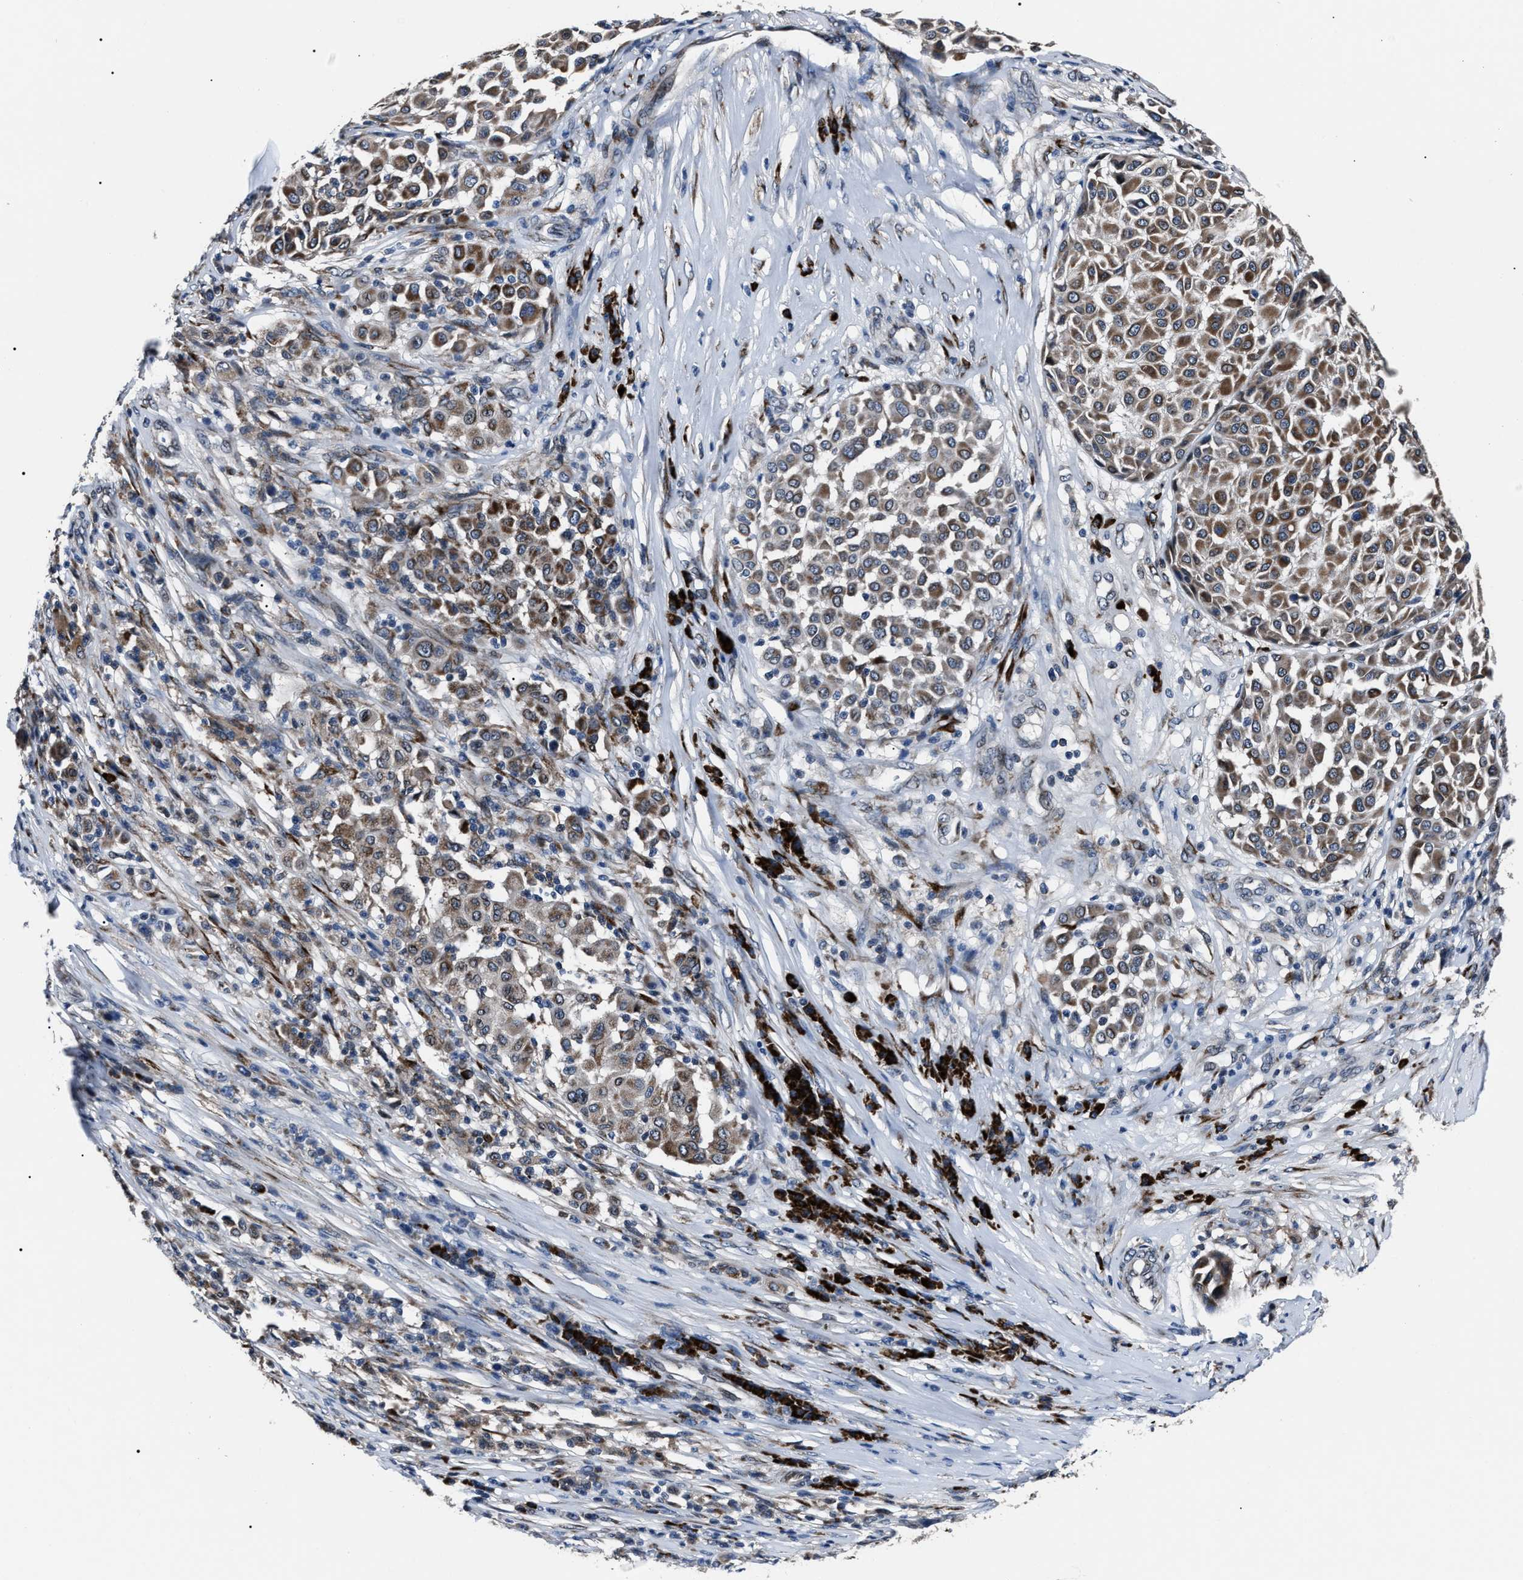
{"staining": {"intensity": "moderate", "quantity": ">75%", "location": "cytoplasmic/membranous"}, "tissue": "melanoma", "cell_type": "Tumor cells", "image_type": "cancer", "snomed": [{"axis": "morphology", "description": "Malignant melanoma, Metastatic site"}, {"axis": "topography", "description": "Soft tissue"}], "caption": "Immunohistochemical staining of melanoma demonstrates medium levels of moderate cytoplasmic/membranous staining in about >75% of tumor cells.", "gene": "LRRC14", "patient": {"sex": "male", "age": 41}}